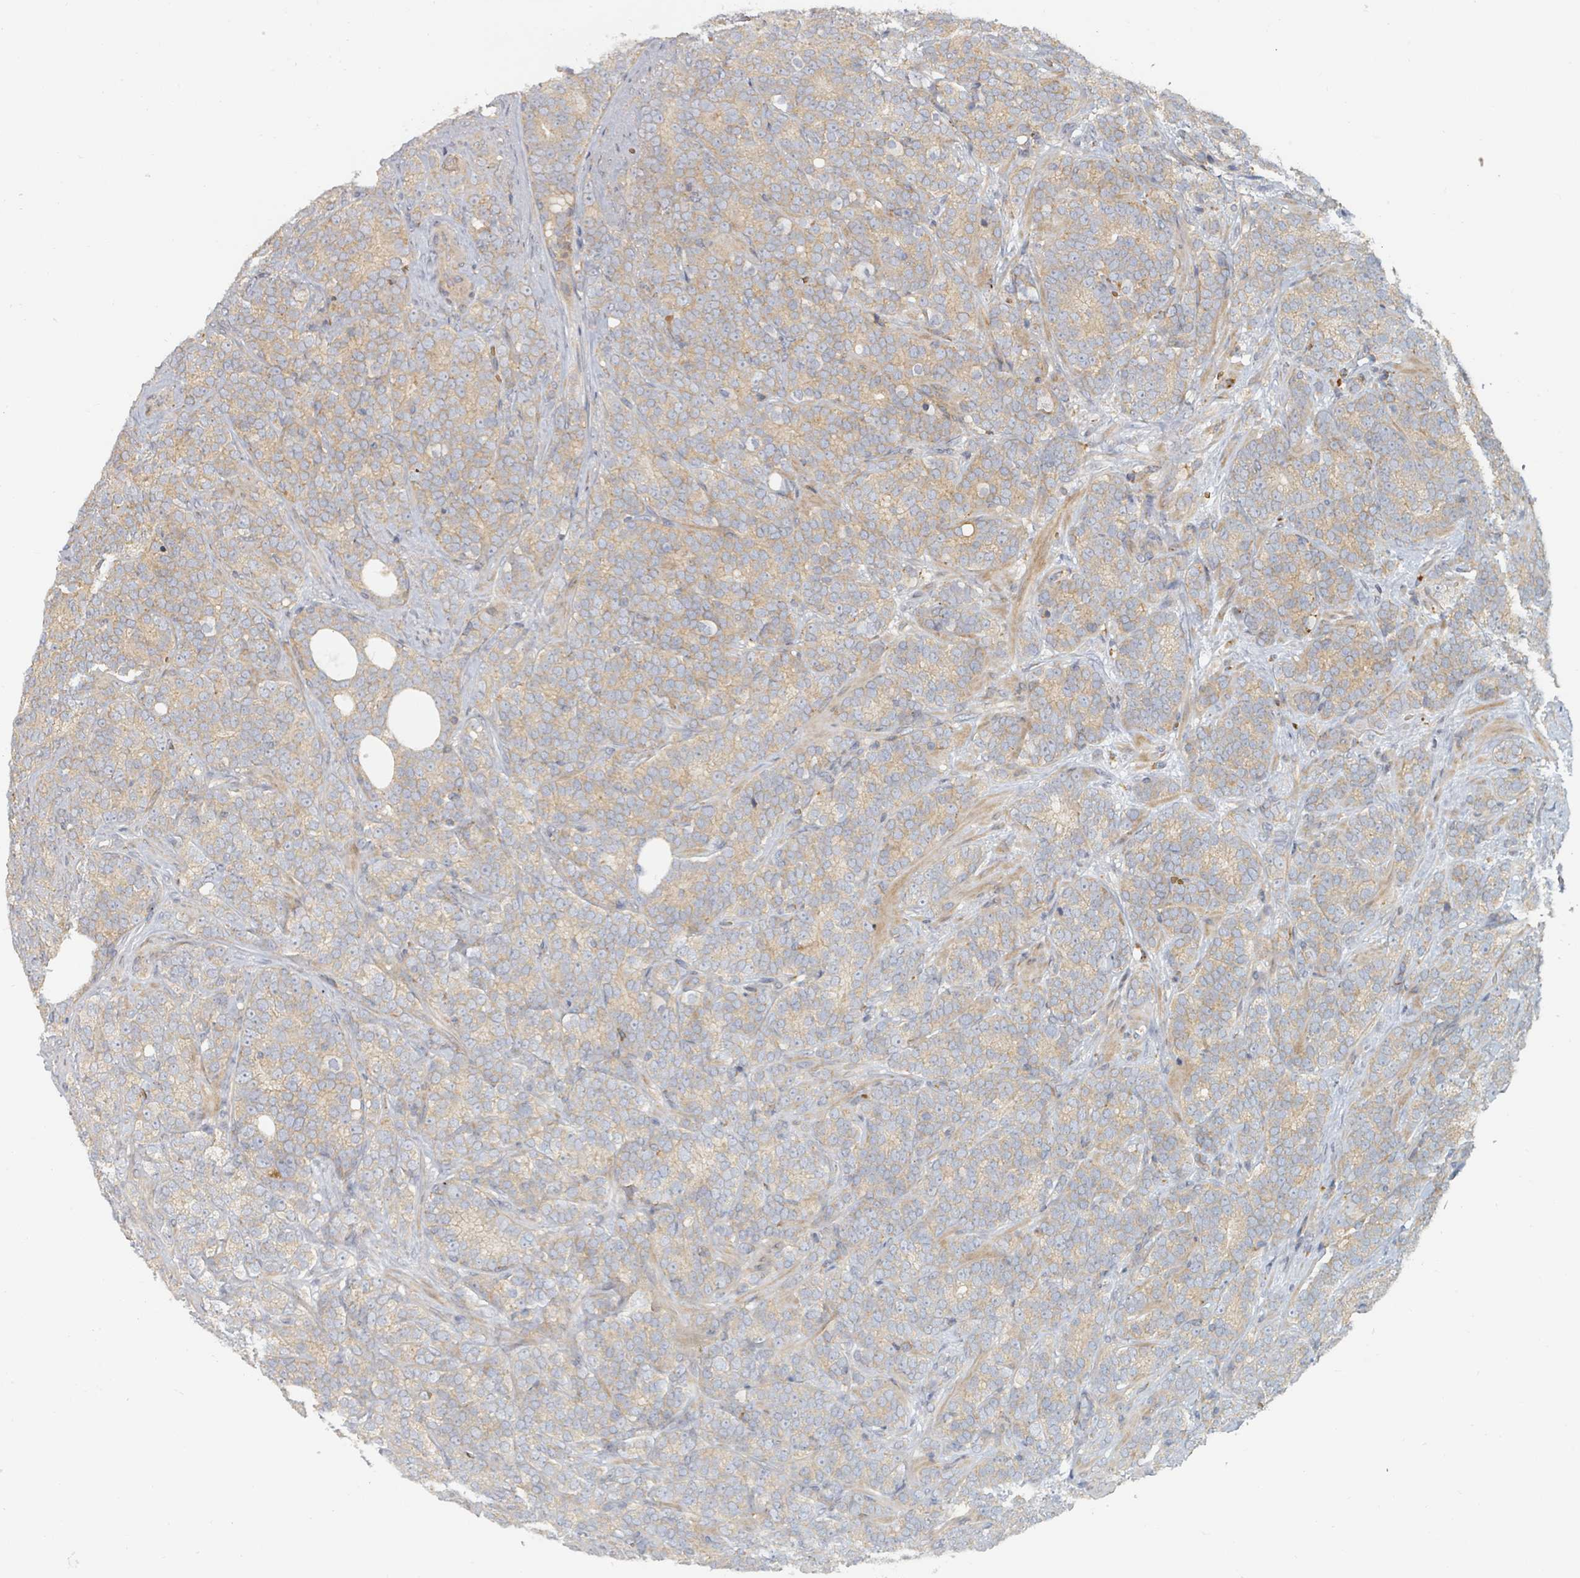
{"staining": {"intensity": "weak", "quantity": "25%-75%", "location": "cytoplasmic/membranous"}, "tissue": "prostate cancer", "cell_type": "Tumor cells", "image_type": "cancer", "snomed": [{"axis": "morphology", "description": "Adenocarcinoma, High grade"}, {"axis": "topography", "description": "Prostate"}], "caption": "Prostate cancer tissue shows weak cytoplasmic/membranous expression in about 25%-75% of tumor cells, visualized by immunohistochemistry.", "gene": "TRPC4AP", "patient": {"sex": "male", "age": 64}}